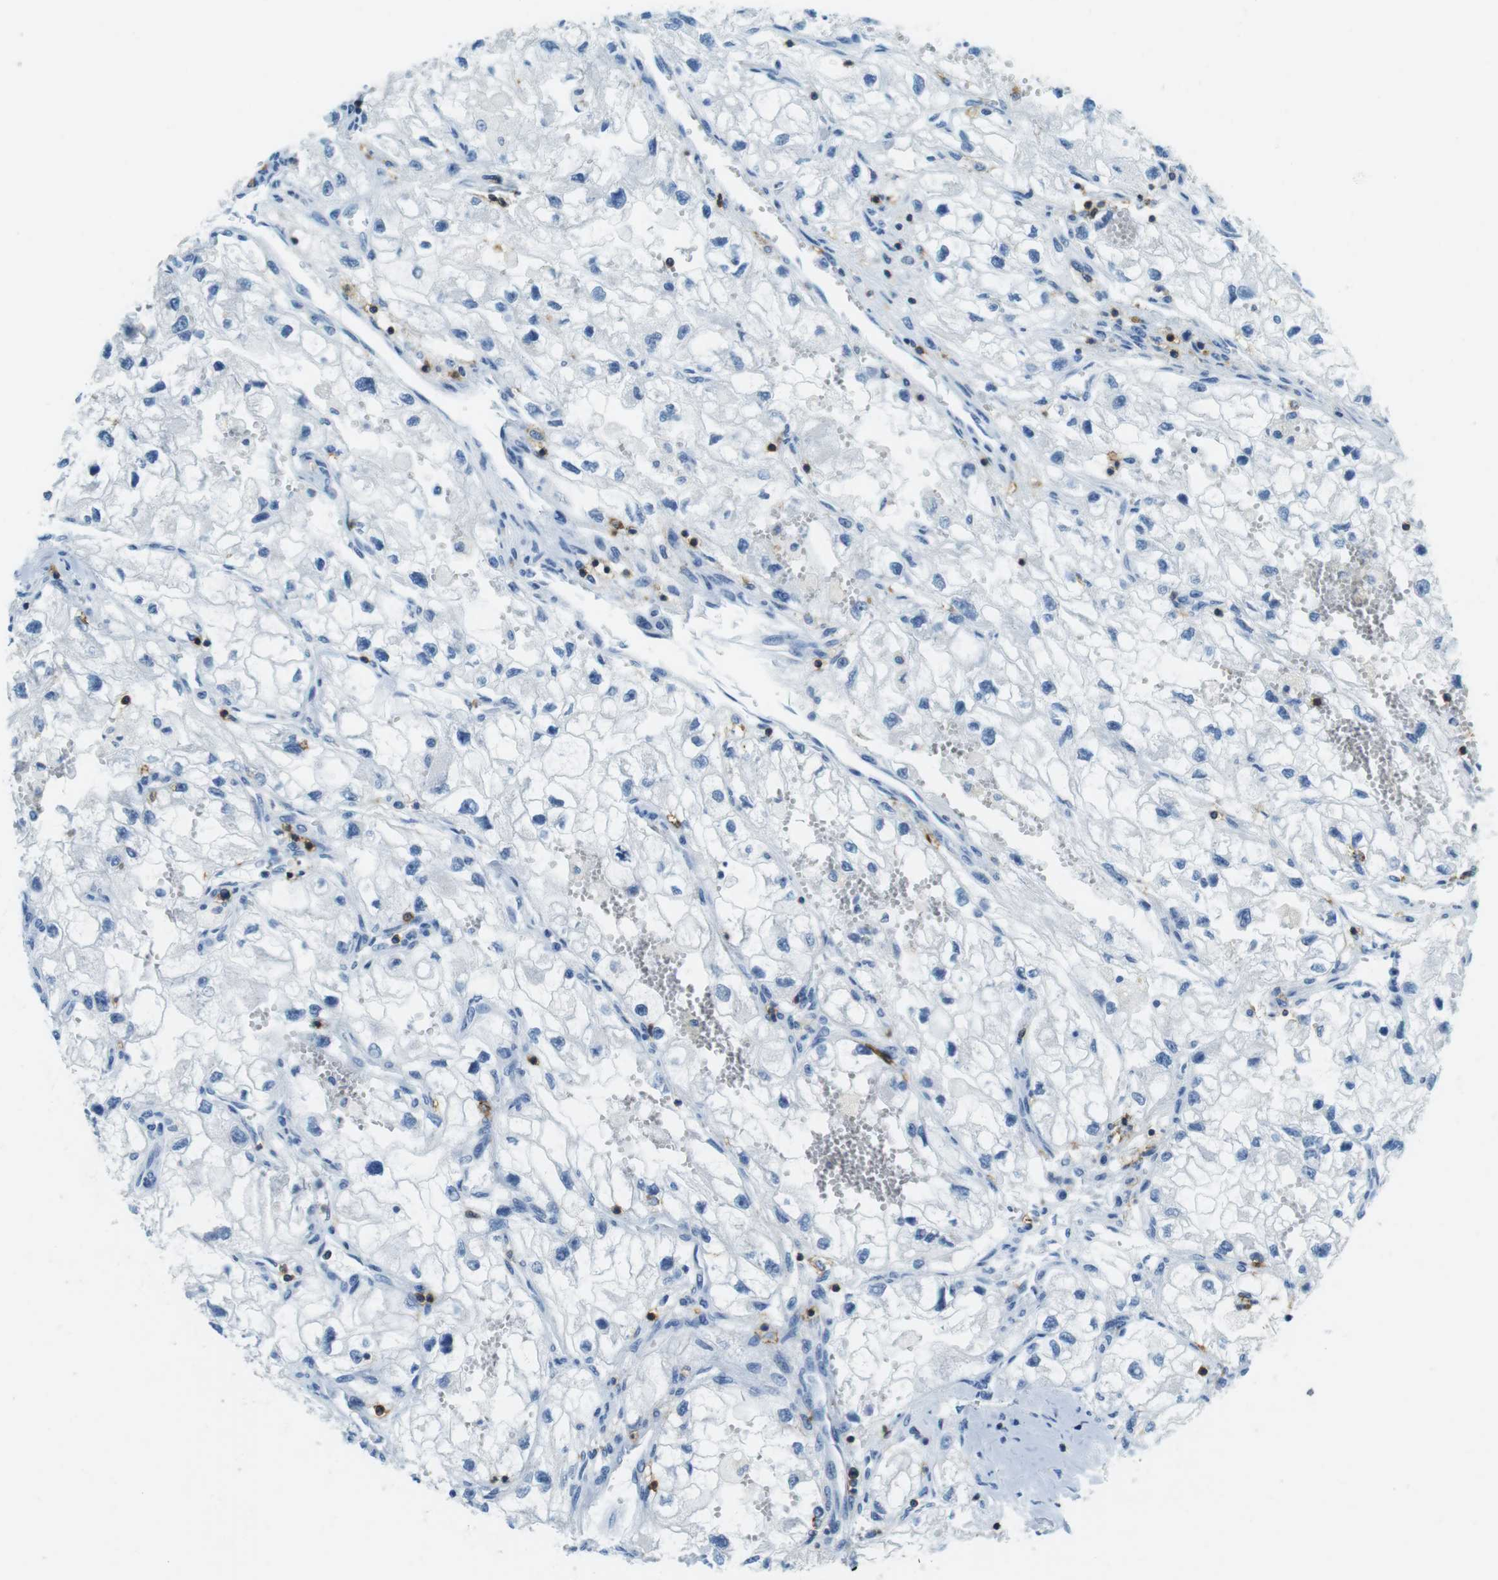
{"staining": {"intensity": "negative", "quantity": "none", "location": "none"}, "tissue": "renal cancer", "cell_type": "Tumor cells", "image_type": "cancer", "snomed": [{"axis": "morphology", "description": "Adenocarcinoma, NOS"}, {"axis": "topography", "description": "Kidney"}], "caption": "The immunohistochemistry (IHC) photomicrograph has no significant staining in tumor cells of renal adenocarcinoma tissue.", "gene": "LAT", "patient": {"sex": "female", "age": 70}}